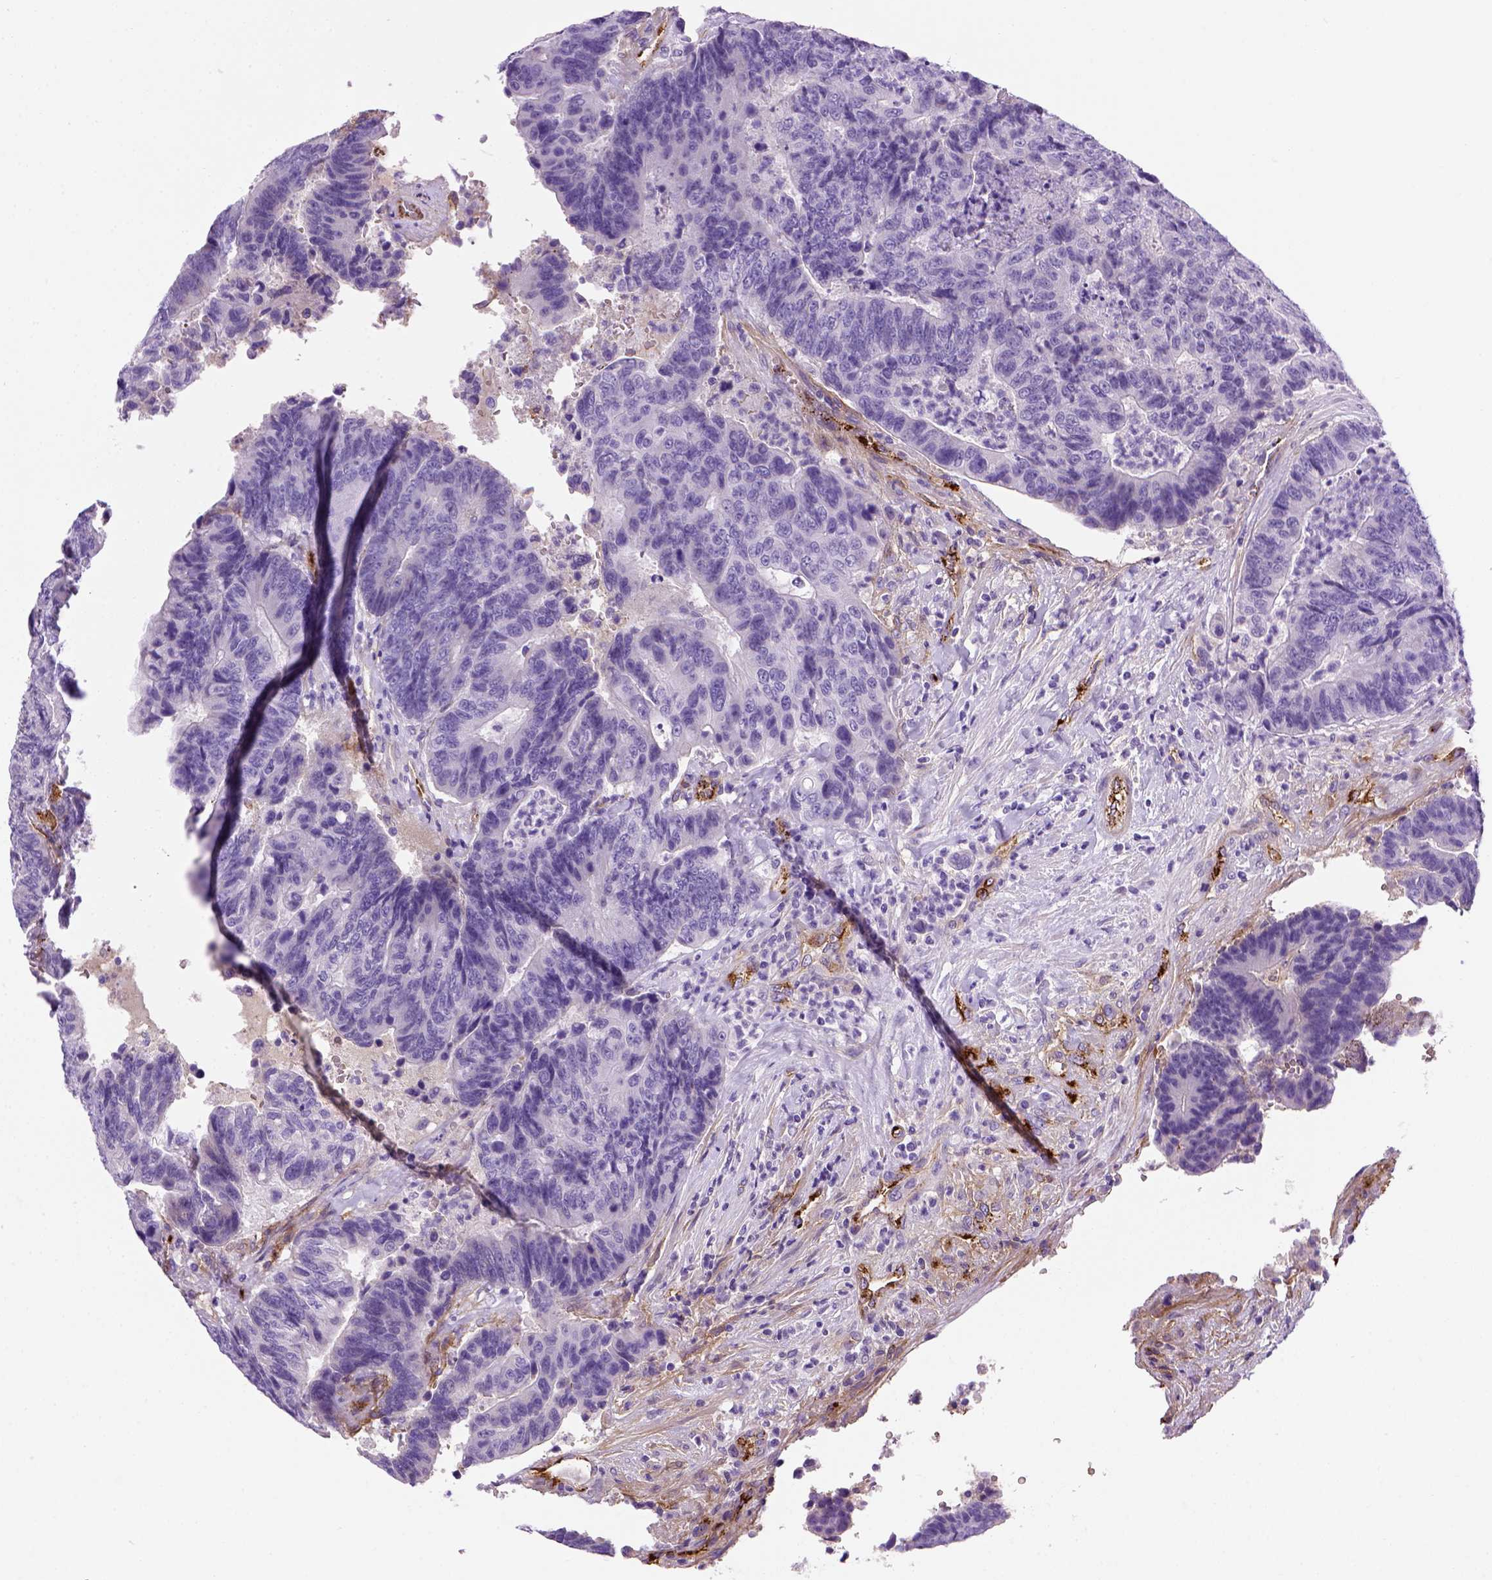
{"staining": {"intensity": "negative", "quantity": "none", "location": "none"}, "tissue": "colorectal cancer", "cell_type": "Tumor cells", "image_type": "cancer", "snomed": [{"axis": "morphology", "description": "Adenocarcinoma, NOS"}, {"axis": "topography", "description": "Colon"}], "caption": "High magnification brightfield microscopy of colorectal adenocarcinoma stained with DAB (3,3'-diaminobenzidine) (brown) and counterstained with hematoxylin (blue): tumor cells show no significant expression.", "gene": "VWF", "patient": {"sex": "female", "age": 48}}